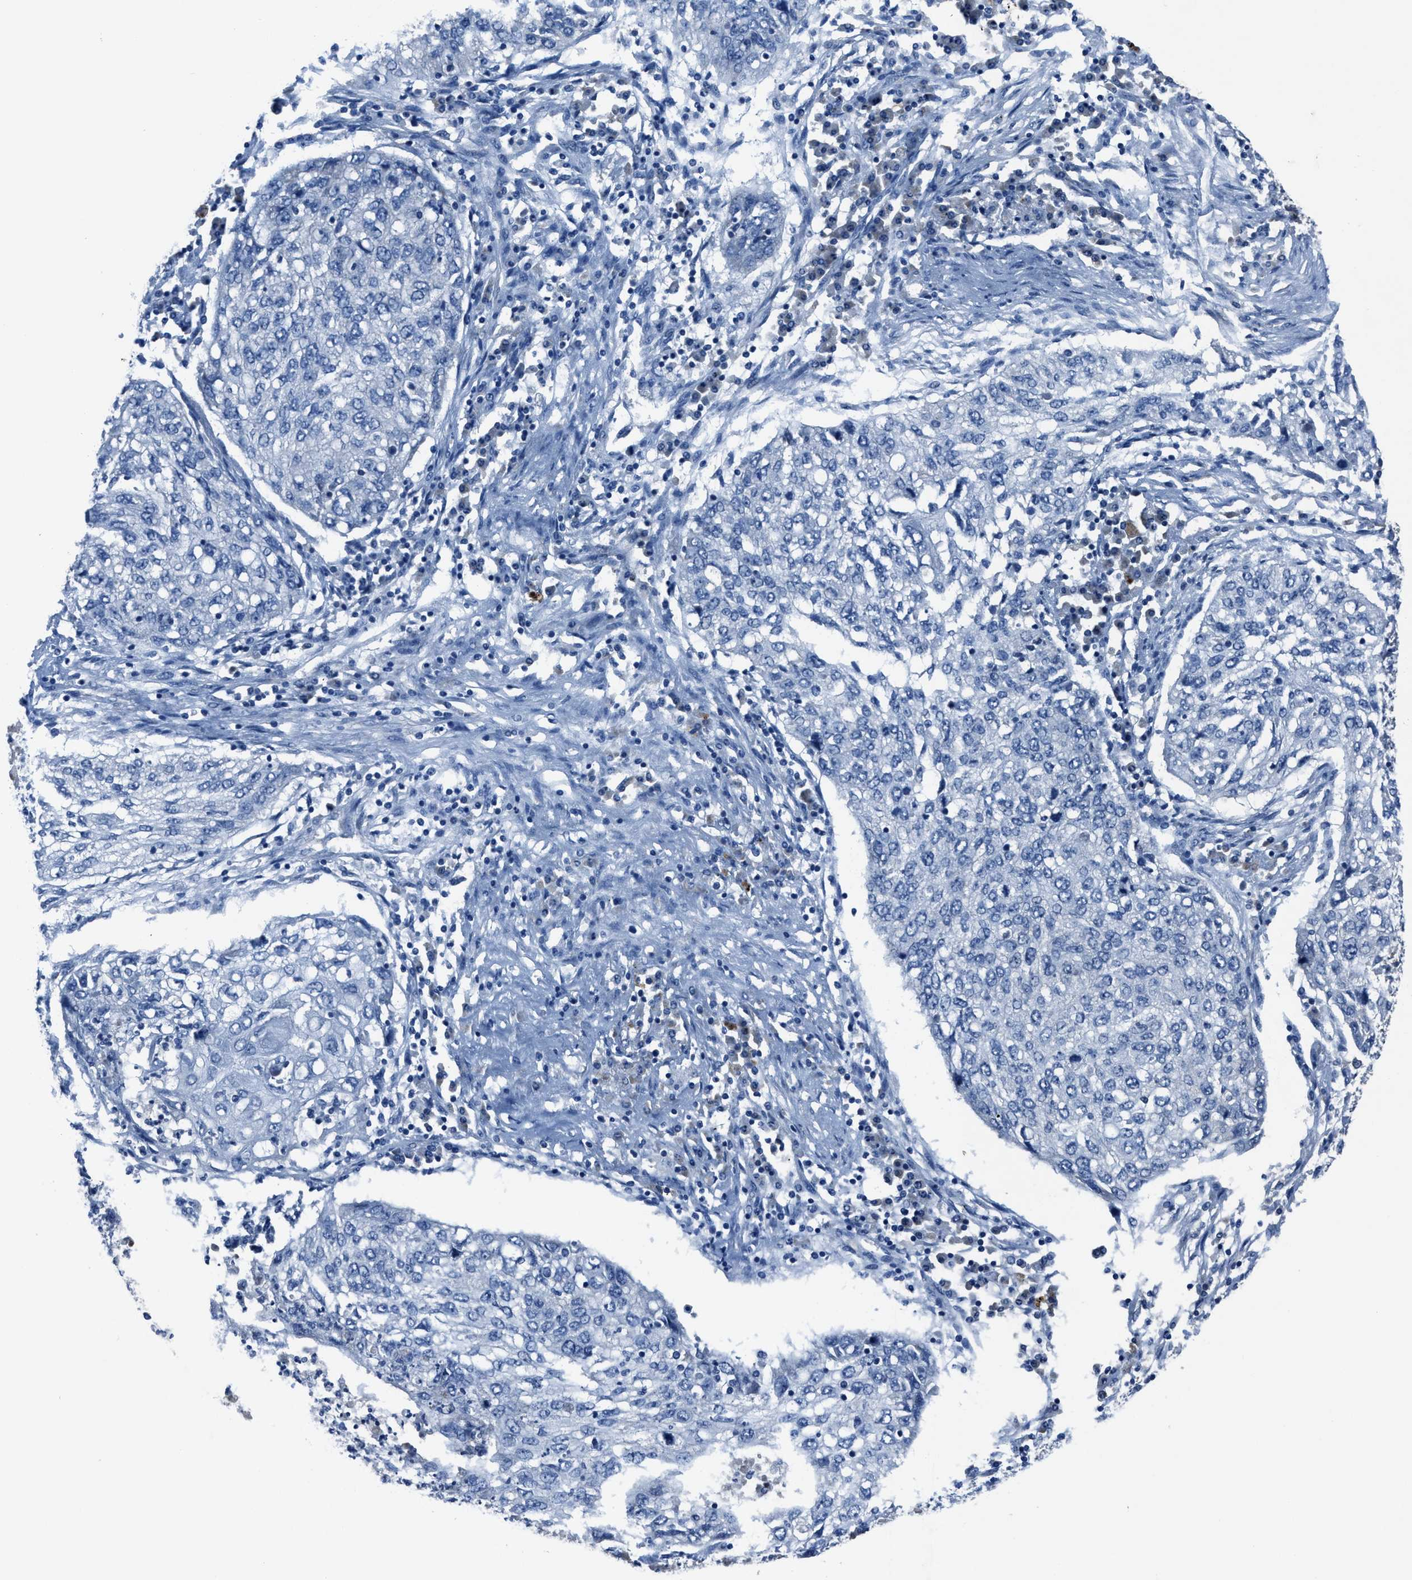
{"staining": {"intensity": "negative", "quantity": "none", "location": "none"}, "tissue": "lung cancer", "cell_type": "Tumor cells", "image_type": "cancer", "snomed": [{"axis": "morphology", "description": "Squamous cell carcinoma, NOS"}, {"axis": "topography", "description": "Lung"}], "caption": "Tumor cells are negative for brown protein staining in lung squamous cell carcinoma. (Stains: DAB (3,3'-diaminobenzidine) immunohistochemistry (IHC) with hematoxylin counter stain, Microscopy: brightfield microscopy at high magnification).", "gene": "ADAM2", "patient": {"sex": "female", "age": 63}}